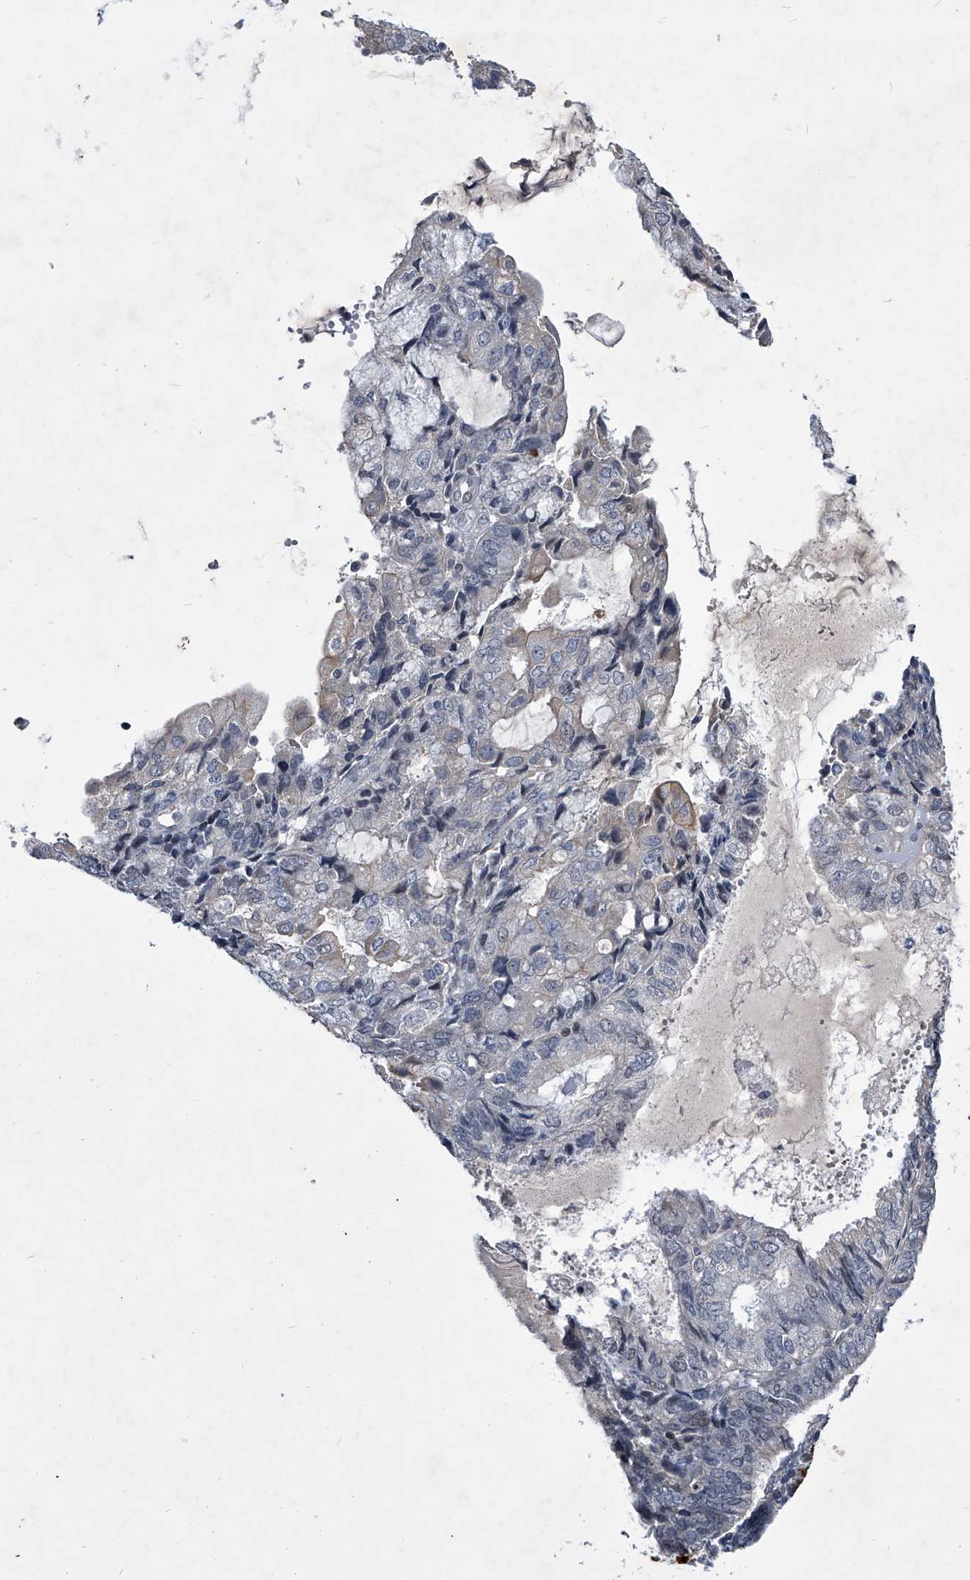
{"staining": {"intensity": "negative", "quantity": "none", "location": "none"}, "tissue": "endometrial cancer", "cell_type": "Tumor cells", "image_type": "cancer", "snomed": [{"axis": "morphology", "description": "Adenocarcinoma, NOS"}, {"axis": "topography", "description": "Endometrium"}], "caption": "This is an immunohistochemistry histopathology image of human endometrial cancer (adenocarcinoma). There is no staining in tumor cells.", "gene": "ZNF76", "patient": {"sex": "female", "age": 81}}